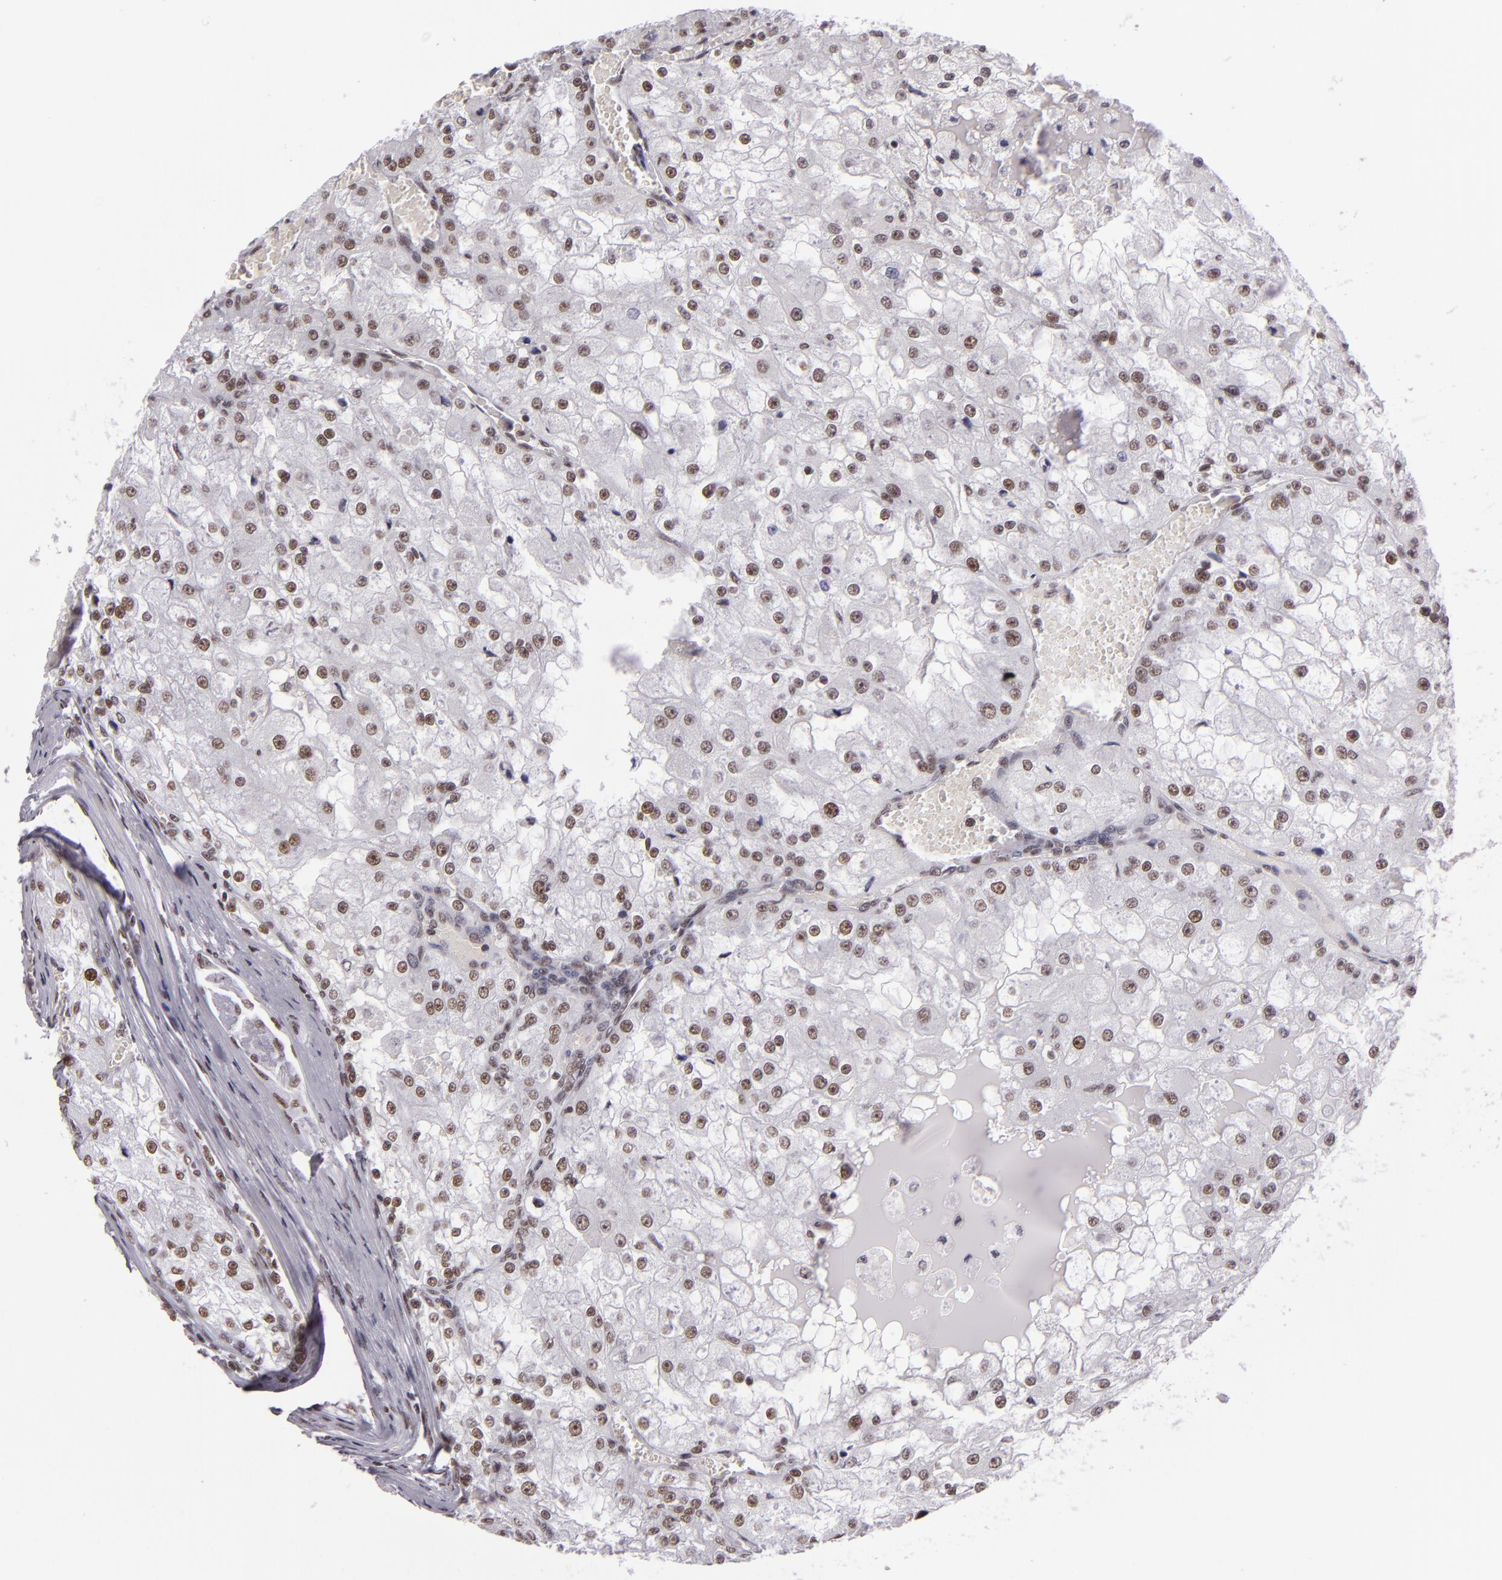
{"staining": {"intensity": "moderate", "quantity": ">75%", "location": "nuclear"}, "tissue": "renal cancer", "cell_type": "Tumor cells", "image_type": "cancer", "snomed": [{"axis": "morphology", "description": "Adenocarcinoma, NOS"}, {"axis": "topography", "description": "Kidney"}], "caption": "Protein expression analysis of renal cancer (adenocarcinoma) reveals moderate nuclear expression in about >75% of tumor cells. The protein of interest is shown in brown color, while the nuclei are stained blue.", "gene": "BRD8", "patient": {"sex": "female", "age": 74}}